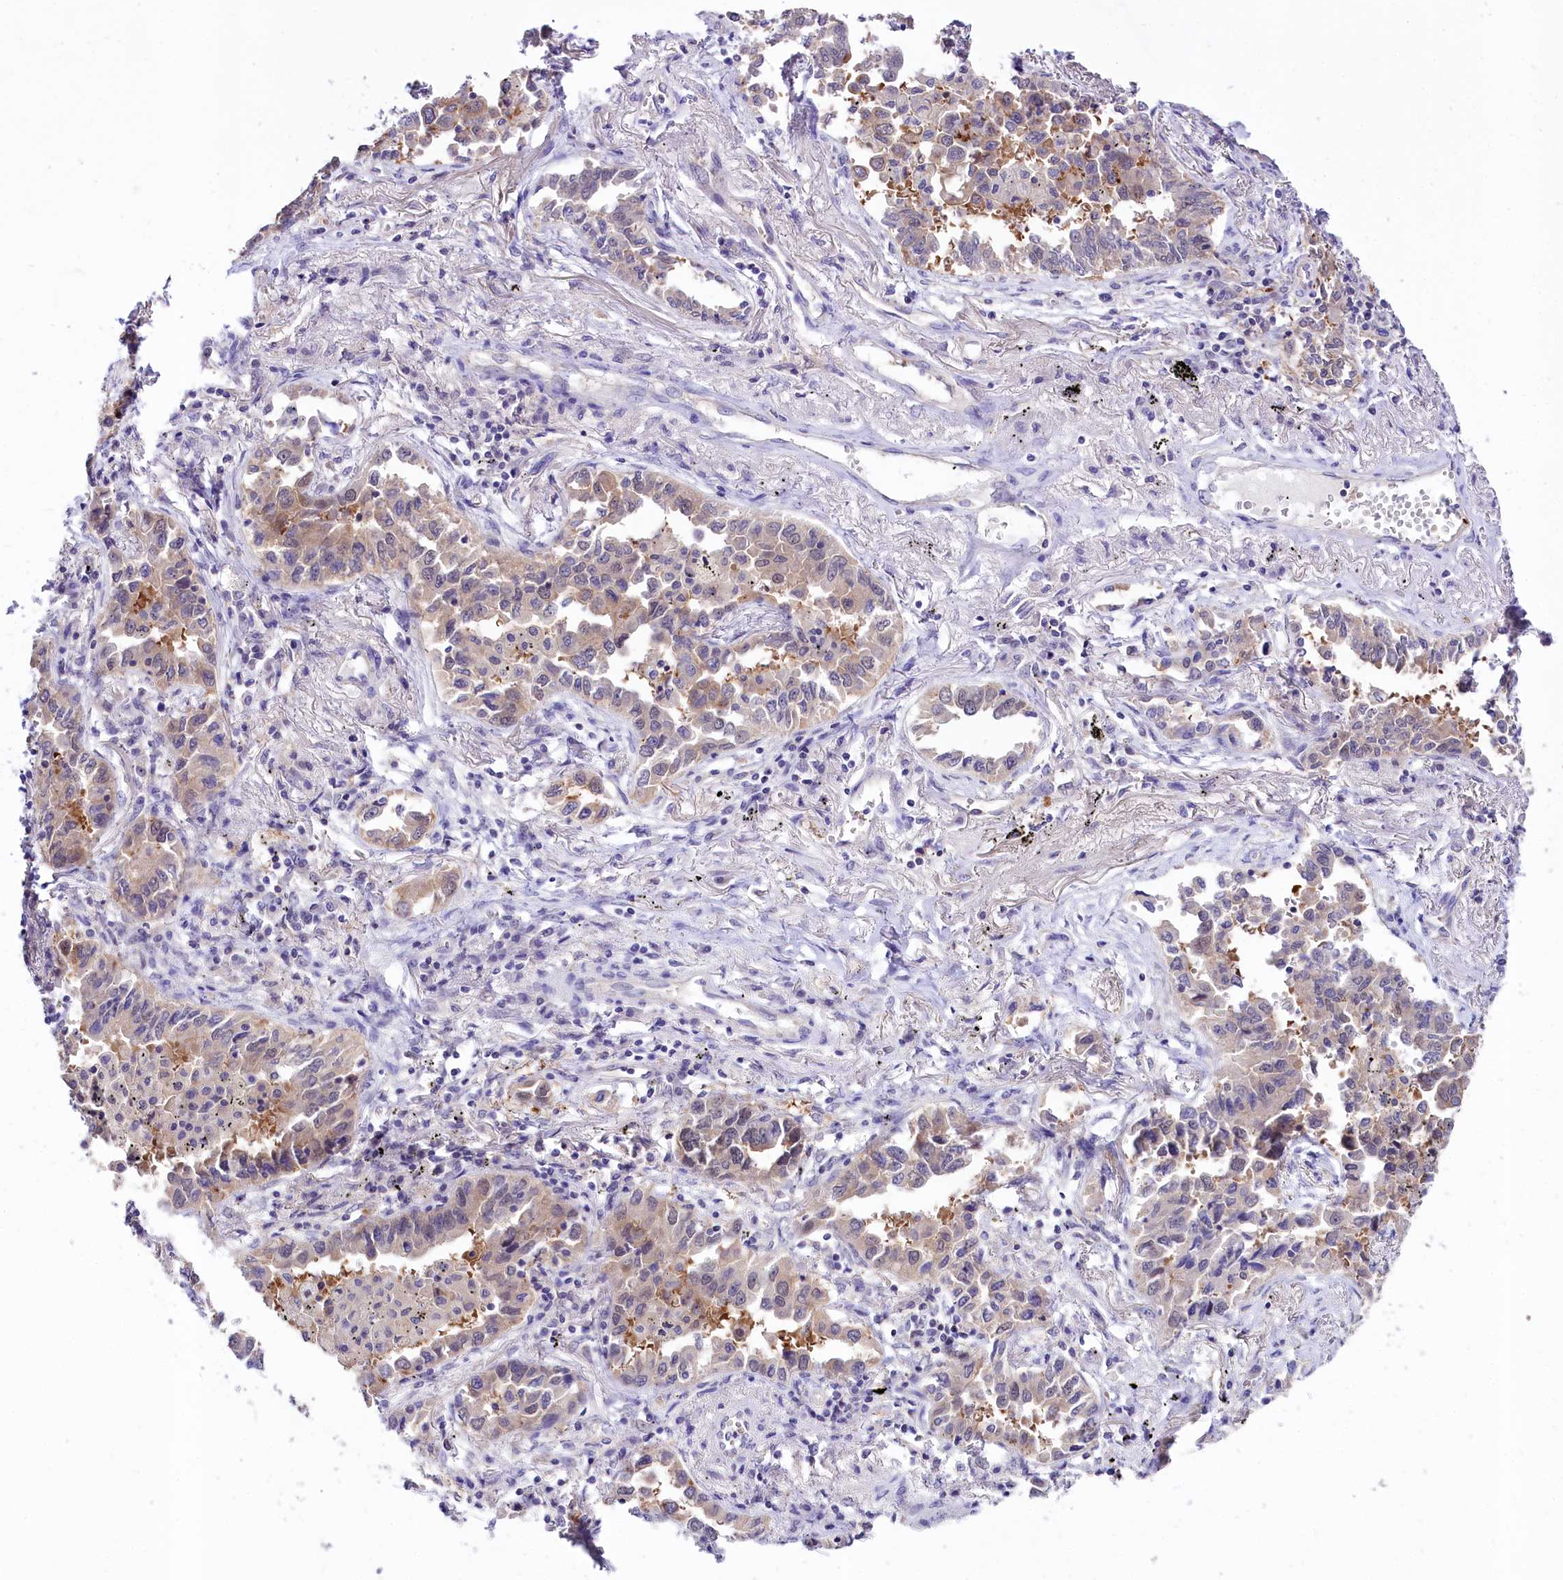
{"staining": {"intensity": "weak", "quantity": "<25%", "location": "cytoplasmic/membranous"}, "tissue": "lung cancer", "cell_type": "Tumor cells", "image_type": "cancer", "snomed": [{"axis": "morphology", "description": "Adenocarcinoma, NOS"}, {"axis": "topography", "description": "Lung"}], "caption": "There is no significant positivity in tumor cells of lung adenocarcinoma. (Stains: DAB (3,3'-diaminobenzidine) IHC with hematoxylin counter stain, Microscopy: brightfield microscopy at high magnification).", "gene": "ABHD5", "patient": {"sex": "male", "age": 67}}